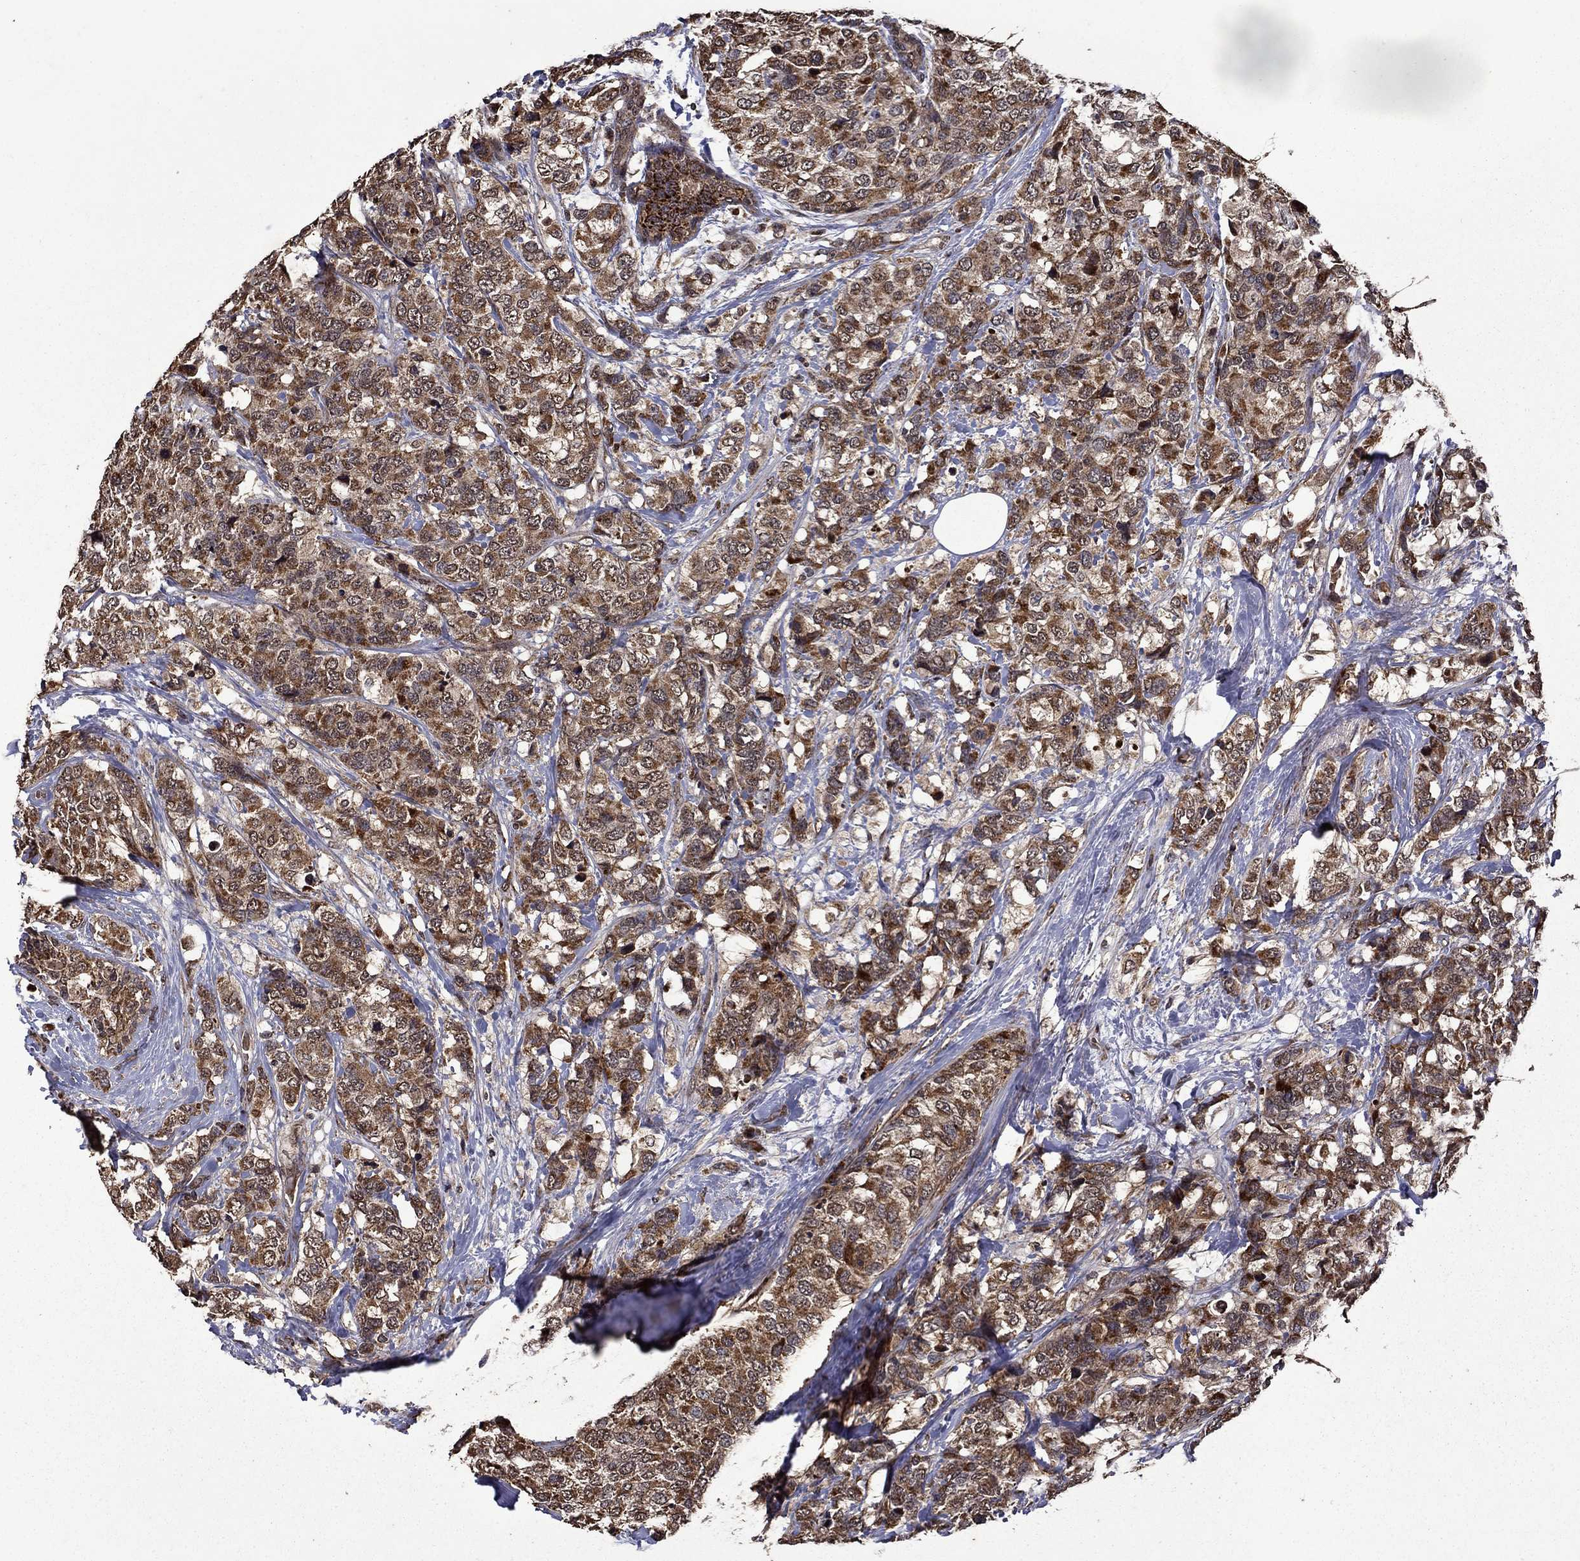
{"staining": {"intensity": "strong", "quantity": ">75%", "location": "cytoplasmic/membranous"}, "tissue": "breast cancer", "cell_type": "Tumor cells", "image_type": "cancer", "snomed": [{"axis": "morphology", "description": "Lobular carcinoma"}, {"axis": "topography", "description": "Breast"}], "caption": "A high-resolution photomicrograph shows immunohistochemistry staining of breast lobular carcinoma, which exhibits strong cytoplasmic/membranous expression in approximately >75% of tumor cells. (Stains: DAB (3,3'-diaminobenzidine) in brown, nuclei in blue, Microscopy: brightfield microscopy at high magnification).", "gene": "ITM2B", "patient": {"sex": "female", "age": 59}}